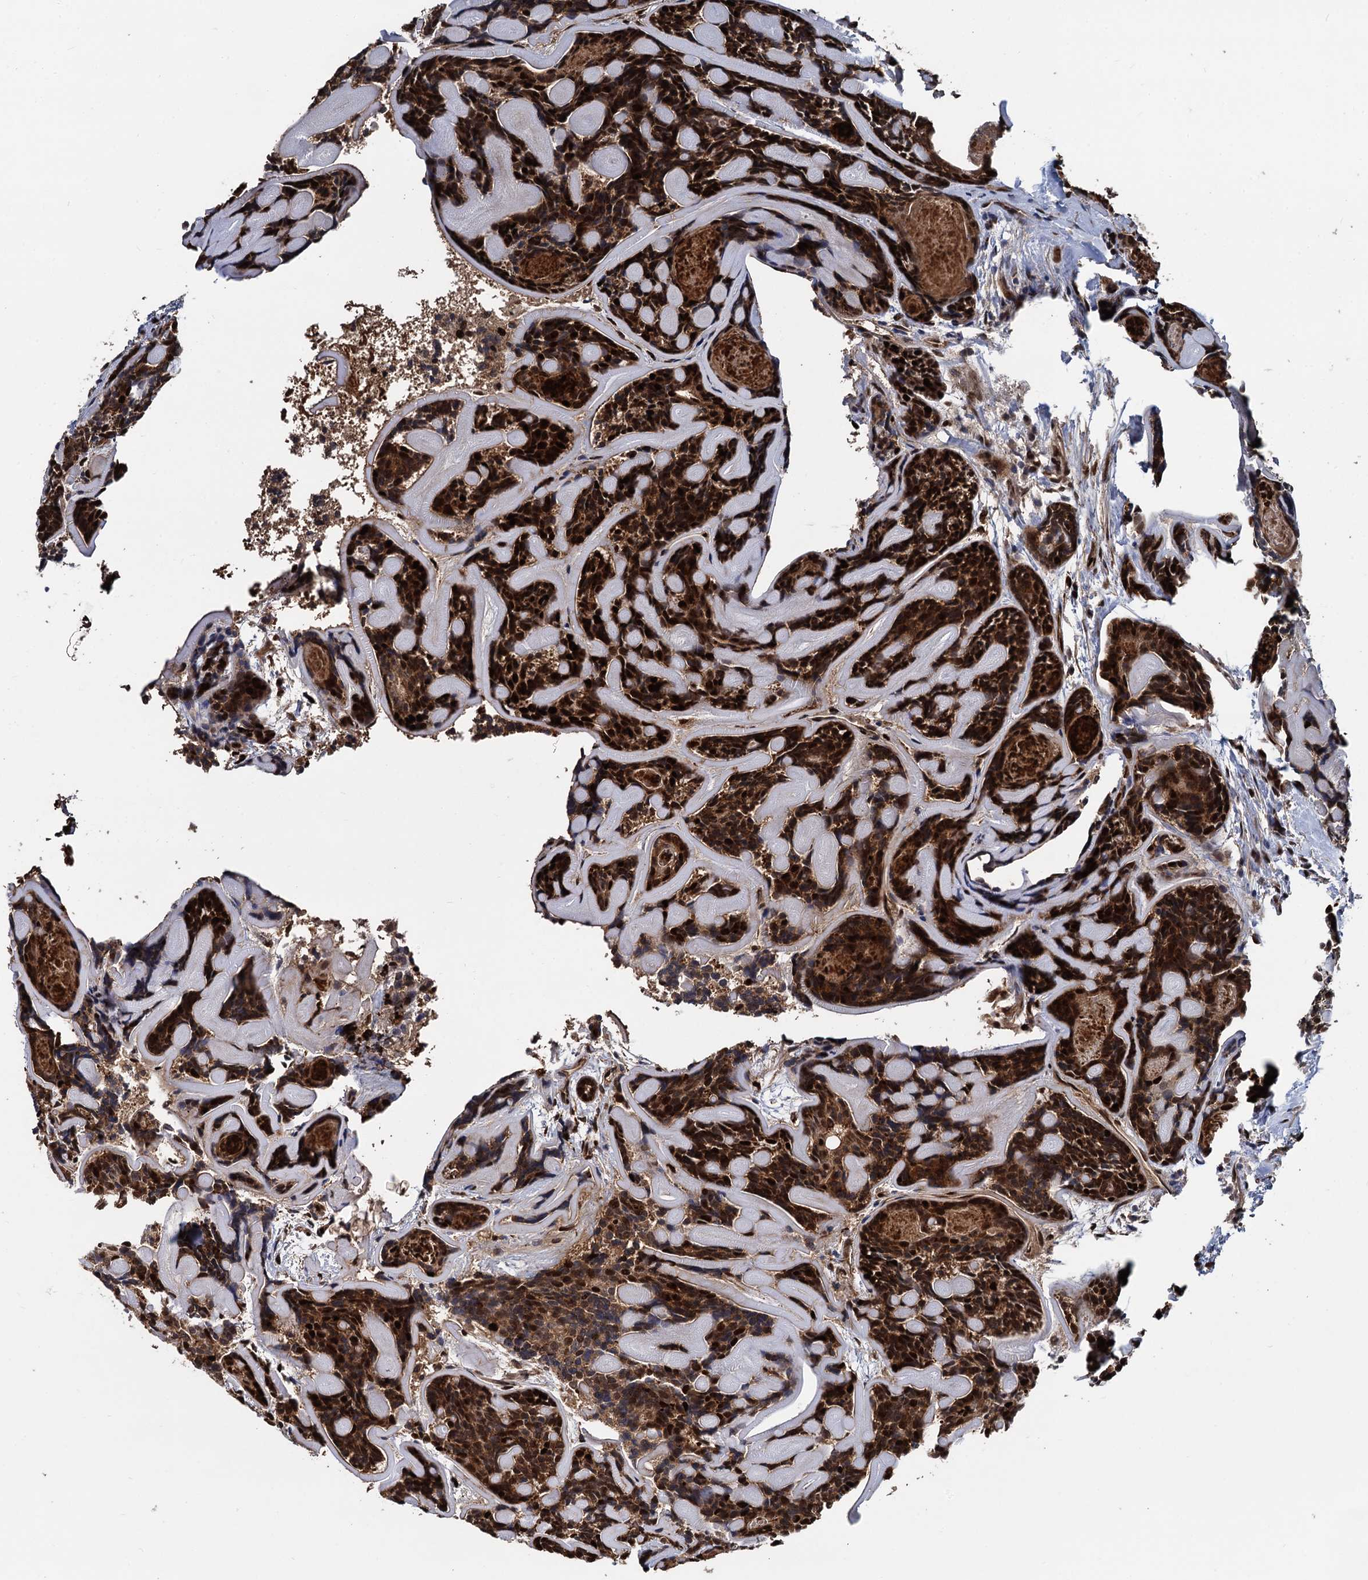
{"staining": {"intensity": "strong", "quantity": ">75%", "location": "cytoplasmic/membranous,nuclear"}, "tissue": "head and neck cancer", "cell_type": "Tumor cells", "image_type": "cancer", "snomed": [{"axis": "morphology", "description": "Adenocarcinoma, NOS"}, {"axis": "topography", "description": "Salivary gland"}, {"axis": "topography", "description": "Head-Neck"}], "caption": "This image reveals immunohistochemistry staining of human head and neck cancer (adenocarcinoma), with high strong cytoplasmic/membranous and nuclear staining in about >75% of tumor cells.", "gene": "ANKRD49", "patient": {"sex": "female", "age": 63}}